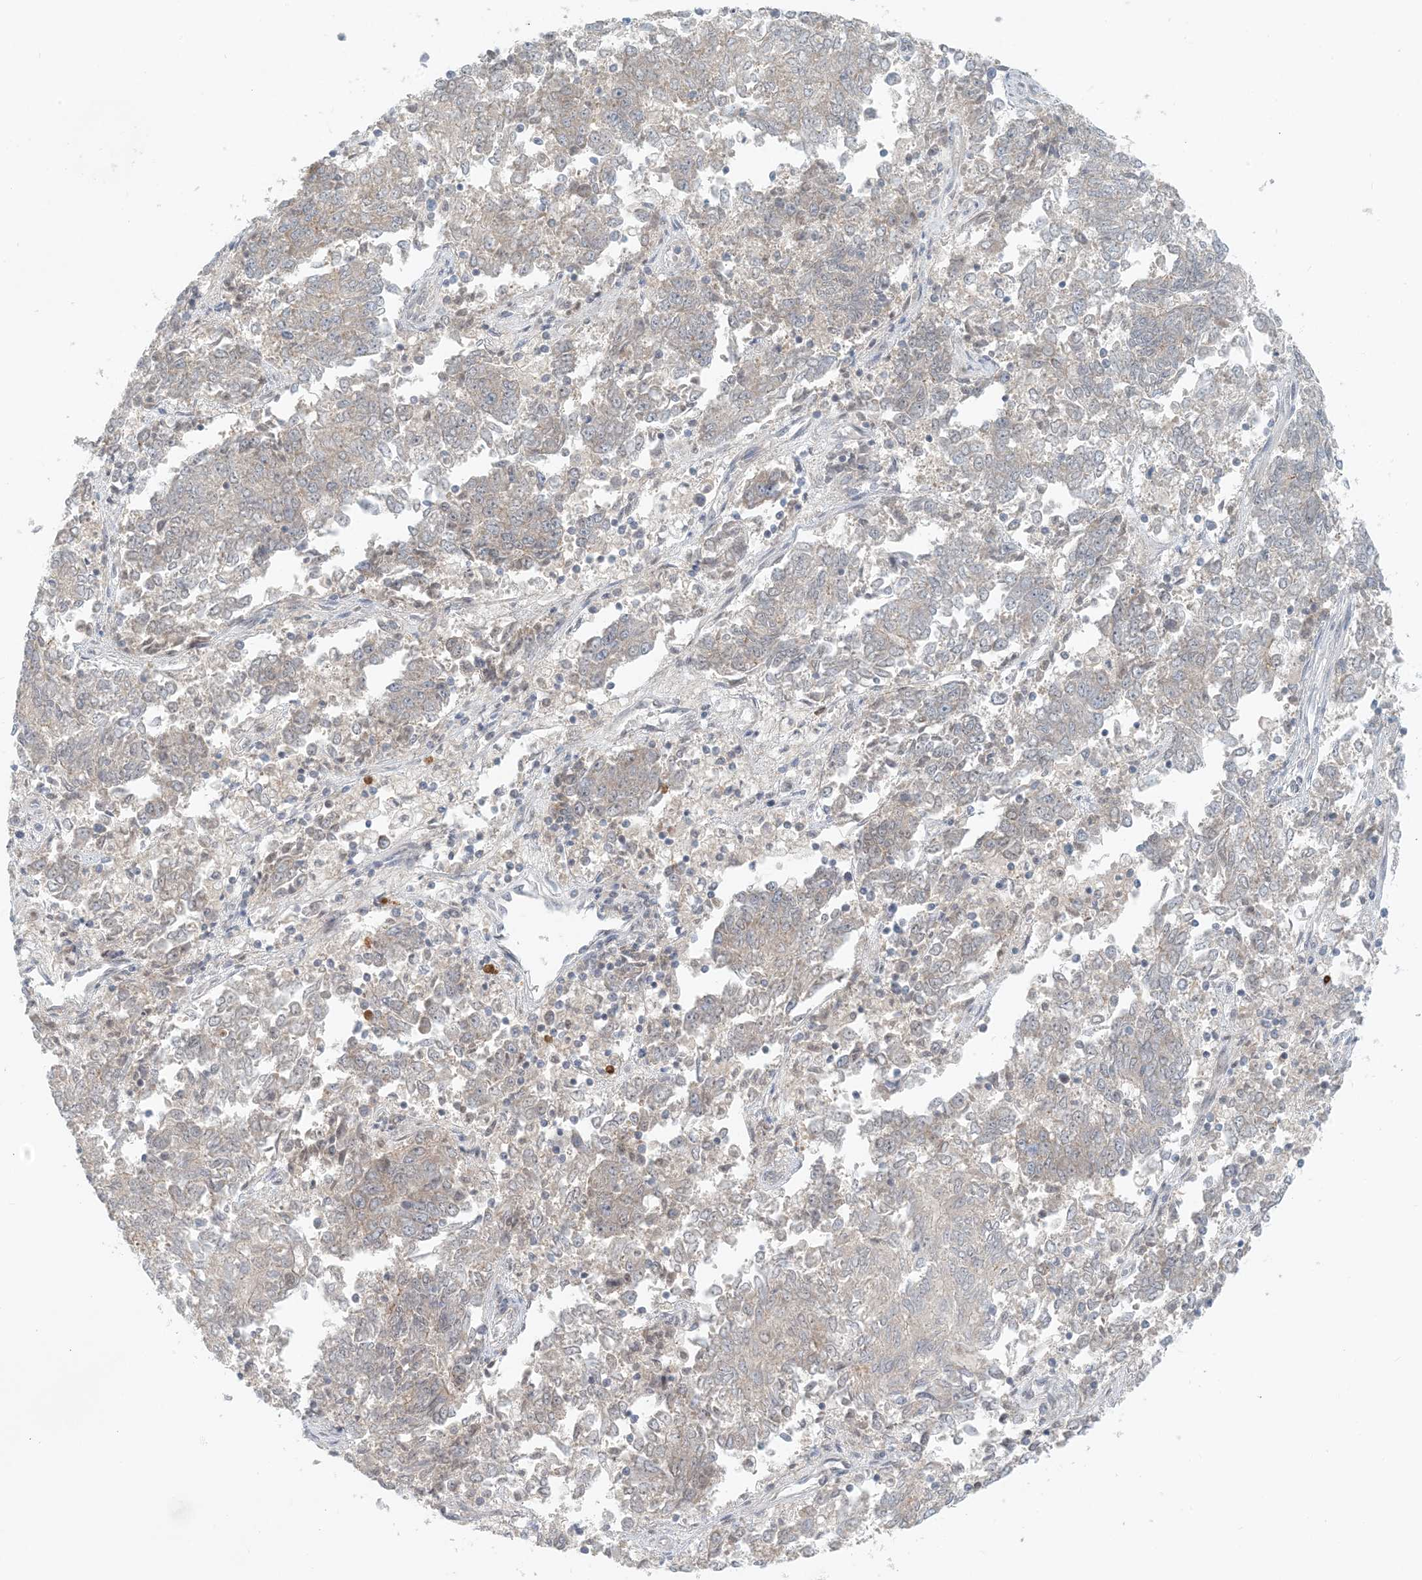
{"staining": {"intensity": "weak", "quantity": "<25%", "location": "cytoplasmic/membranous"}, "tissue": "endometrial cancer", "cell_type": "Tumor cells", "image_type": "cancer", "snomed": [{"axis": "morphology", "description": "Adenocarcinoma, NOS"}, {"axis": "topography", "description": "Endometrium"}], "caption": "Image shows no significant protein staining in tumor cells of endometrial cancer.", "gene": "OBI1", "patient": {"sex": "female", "age": 80}}